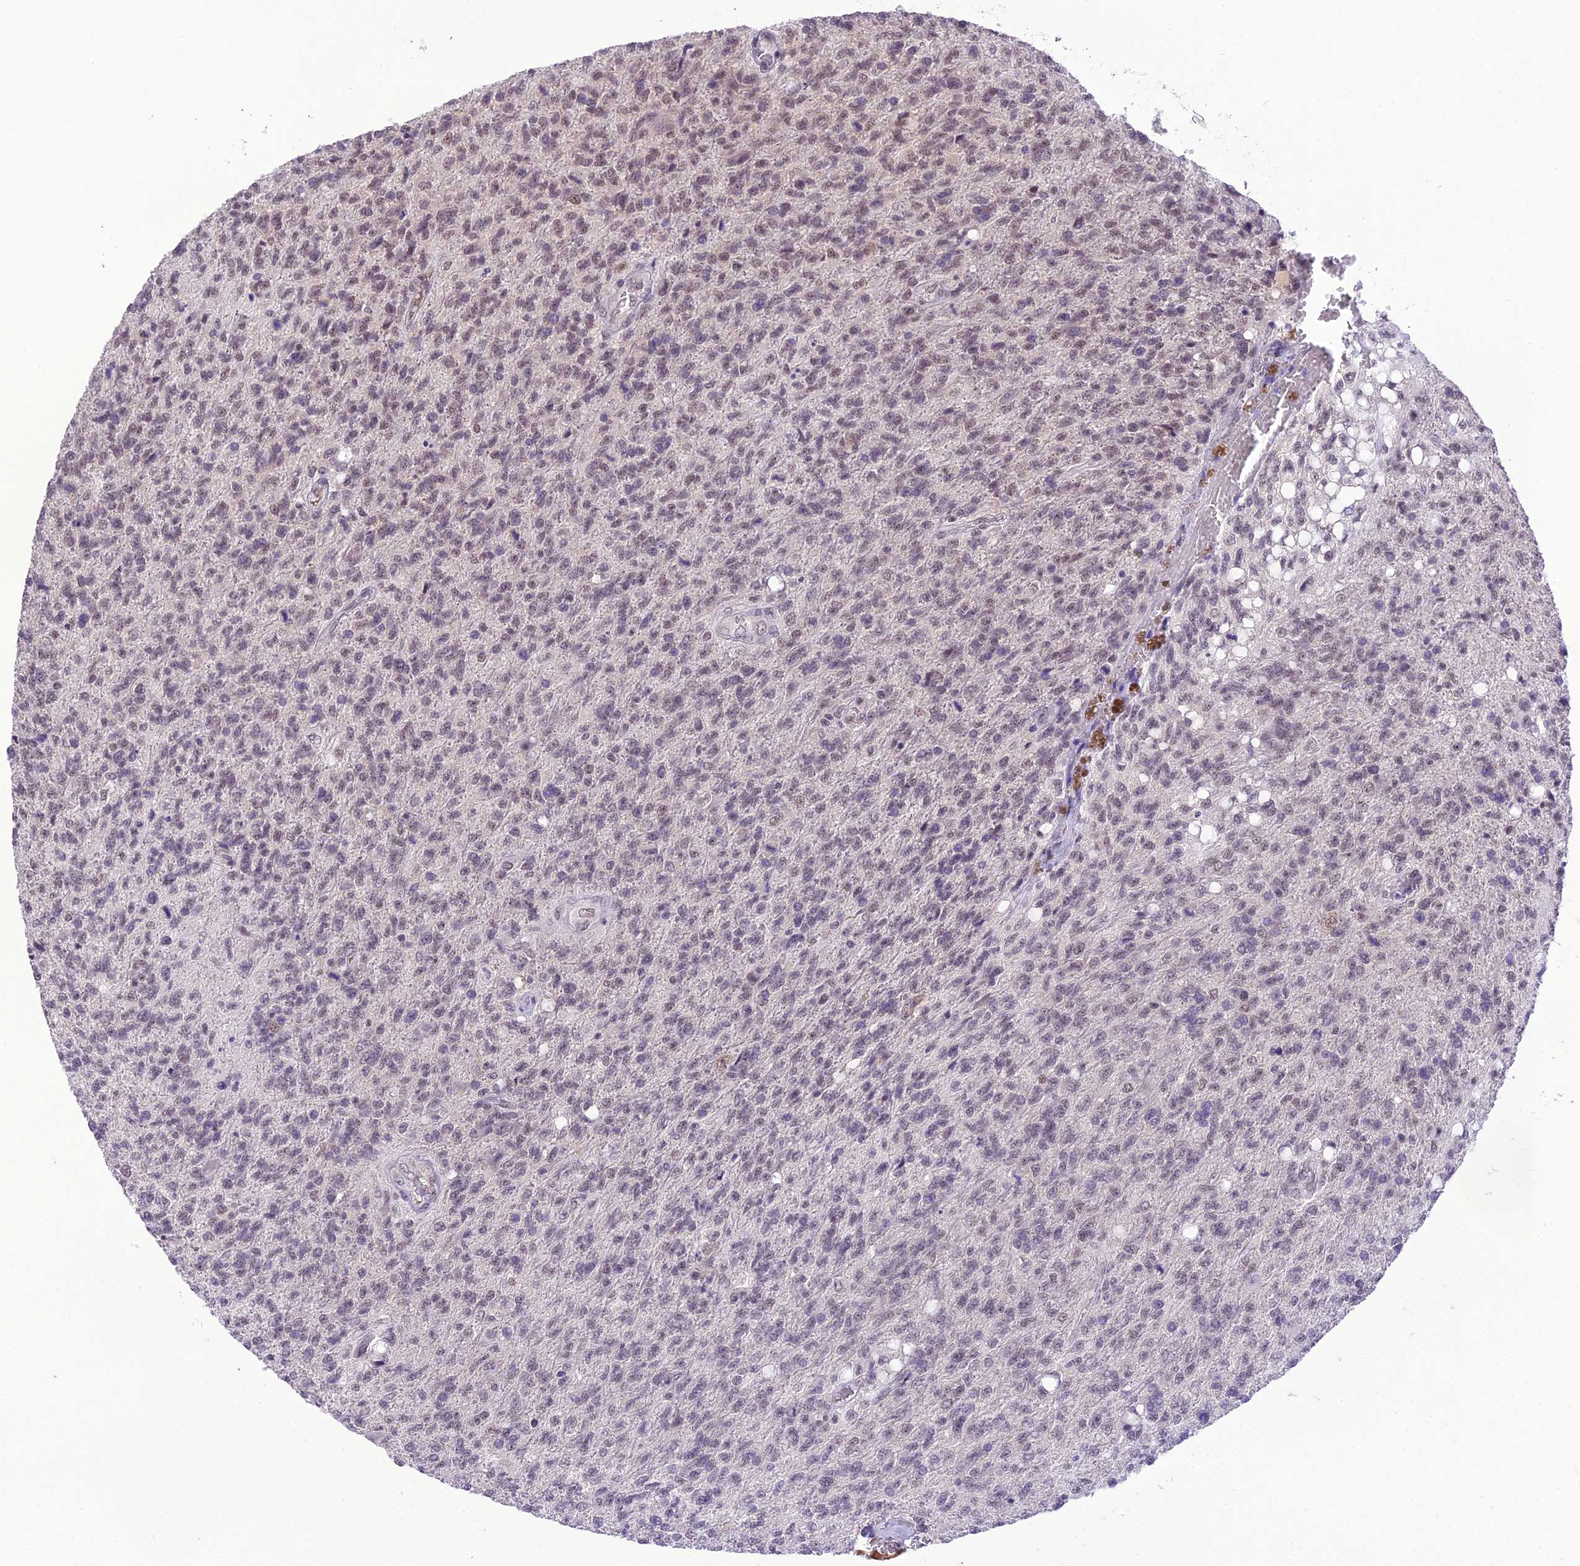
{"staining": {"intensity": "moderate", "quantity": "25%-75%", "location": "nuclear"}, "tissue": "glioma", "cell_type": "Tumor cells", "image_type": "cancer", "snomed": [{"axis": "morphology", "description": "Glioma, malignant, High grade"}, {"axis": "topography", "description": "Brain"}], "caption": "Protein expression by immunohistochemistry (IHC) reveals moderate nuclear expression in approximately 25%-75% of tumor cells in high-grade glioma (malignant).", "gene": "SH3RF3", "patient": {"sex": "male", "age": 56}}